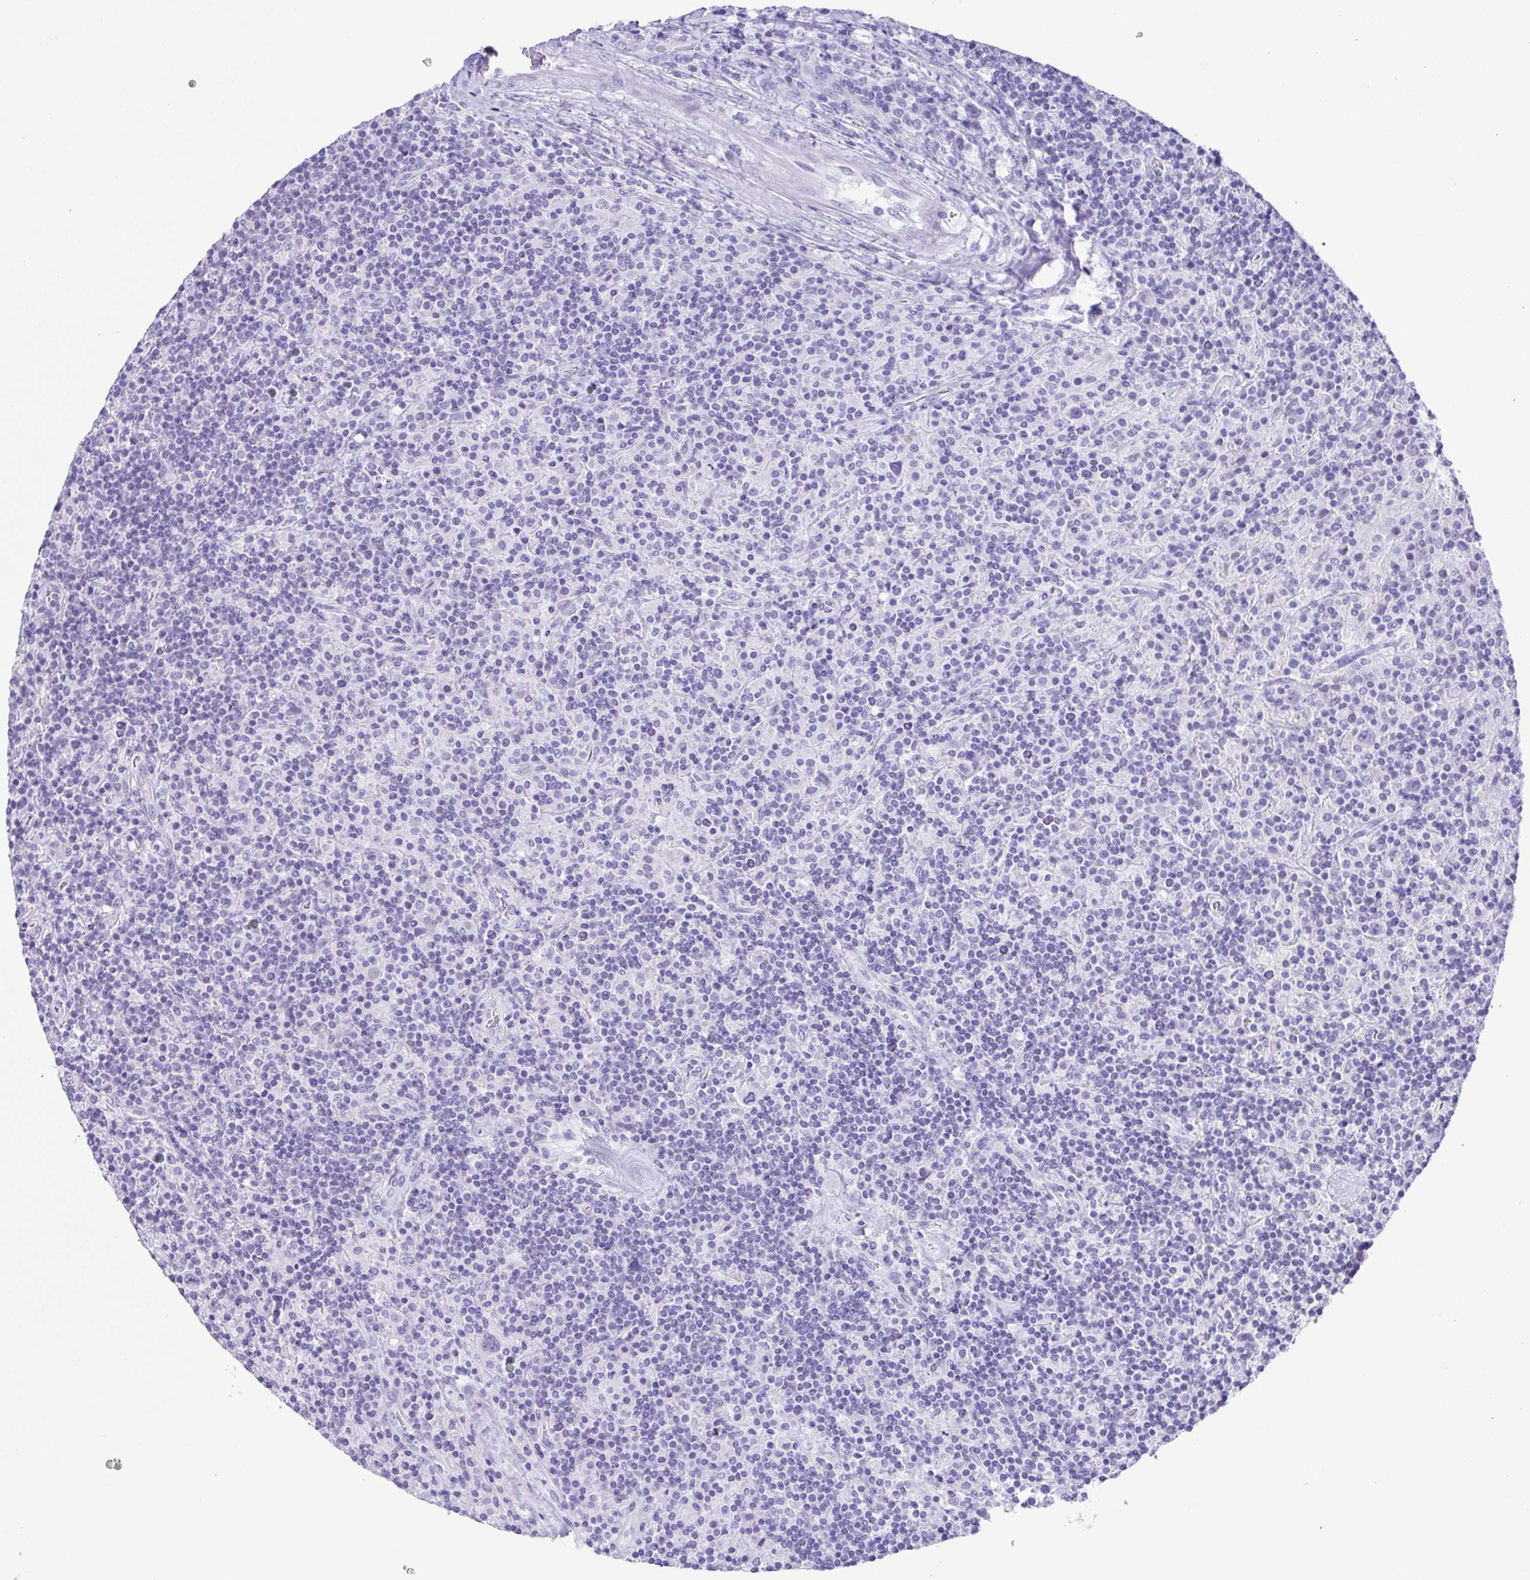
{"staining": {"intensity": "negative", "quantity": "none", "location": "none"}, "tissue": "lymphoma", "cell_type": "Tumor cells", "image_type": "cancer", "snomed": [{"axis": "morphology", "description": "Hodgkin's disease, NOS"}, {"axis": "topography", "description": "Lymph node"}], "caption": "An IHC photomicrograph of Hodgkin's disease is shown. There is no staining in tumor cells of Hodgkin's disease.", "gene": "CASP14", "patient": {"sex": "male", "age": 70}}